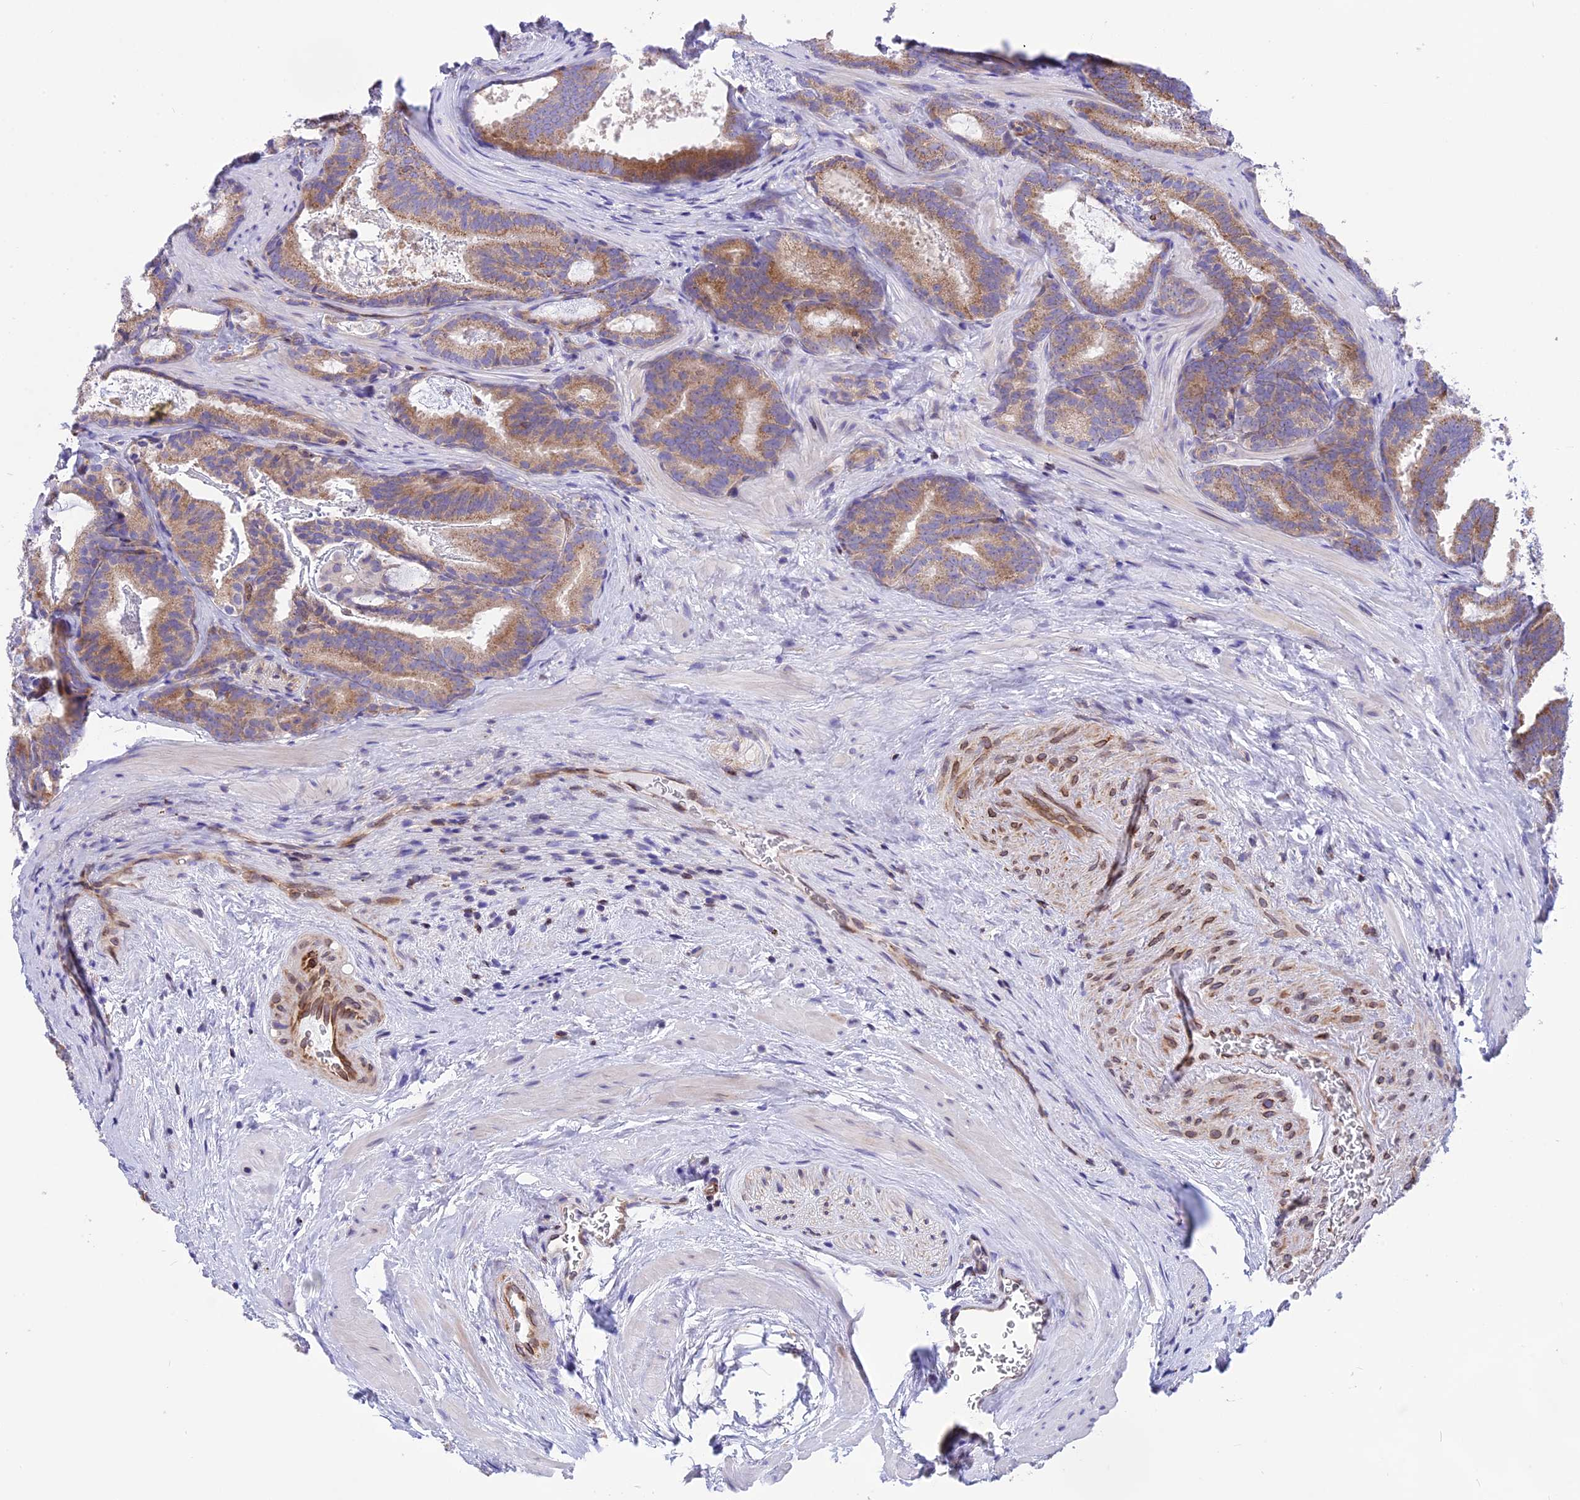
{"staining": {"intensity": "moderate", "quantity": ">75%", "location": "cytoplasmic/membranous"}, "tissue": "prostate cancer", "cell_type": "Tumor cells", "image_type": "cancer", "snomed": [{"axis": "morphology", "description": "Adenocarcinoma, Low grade"}, {"axis": "topography", "description": "Prostate"}], "caption": "Protein analysis of prostate cancer tissue reveals moderate cytoplasmic/membranous positivity in about >75% of tumor cells.", "gene": "DOC2B", "patient": {"sex": "male", "age": 60}}